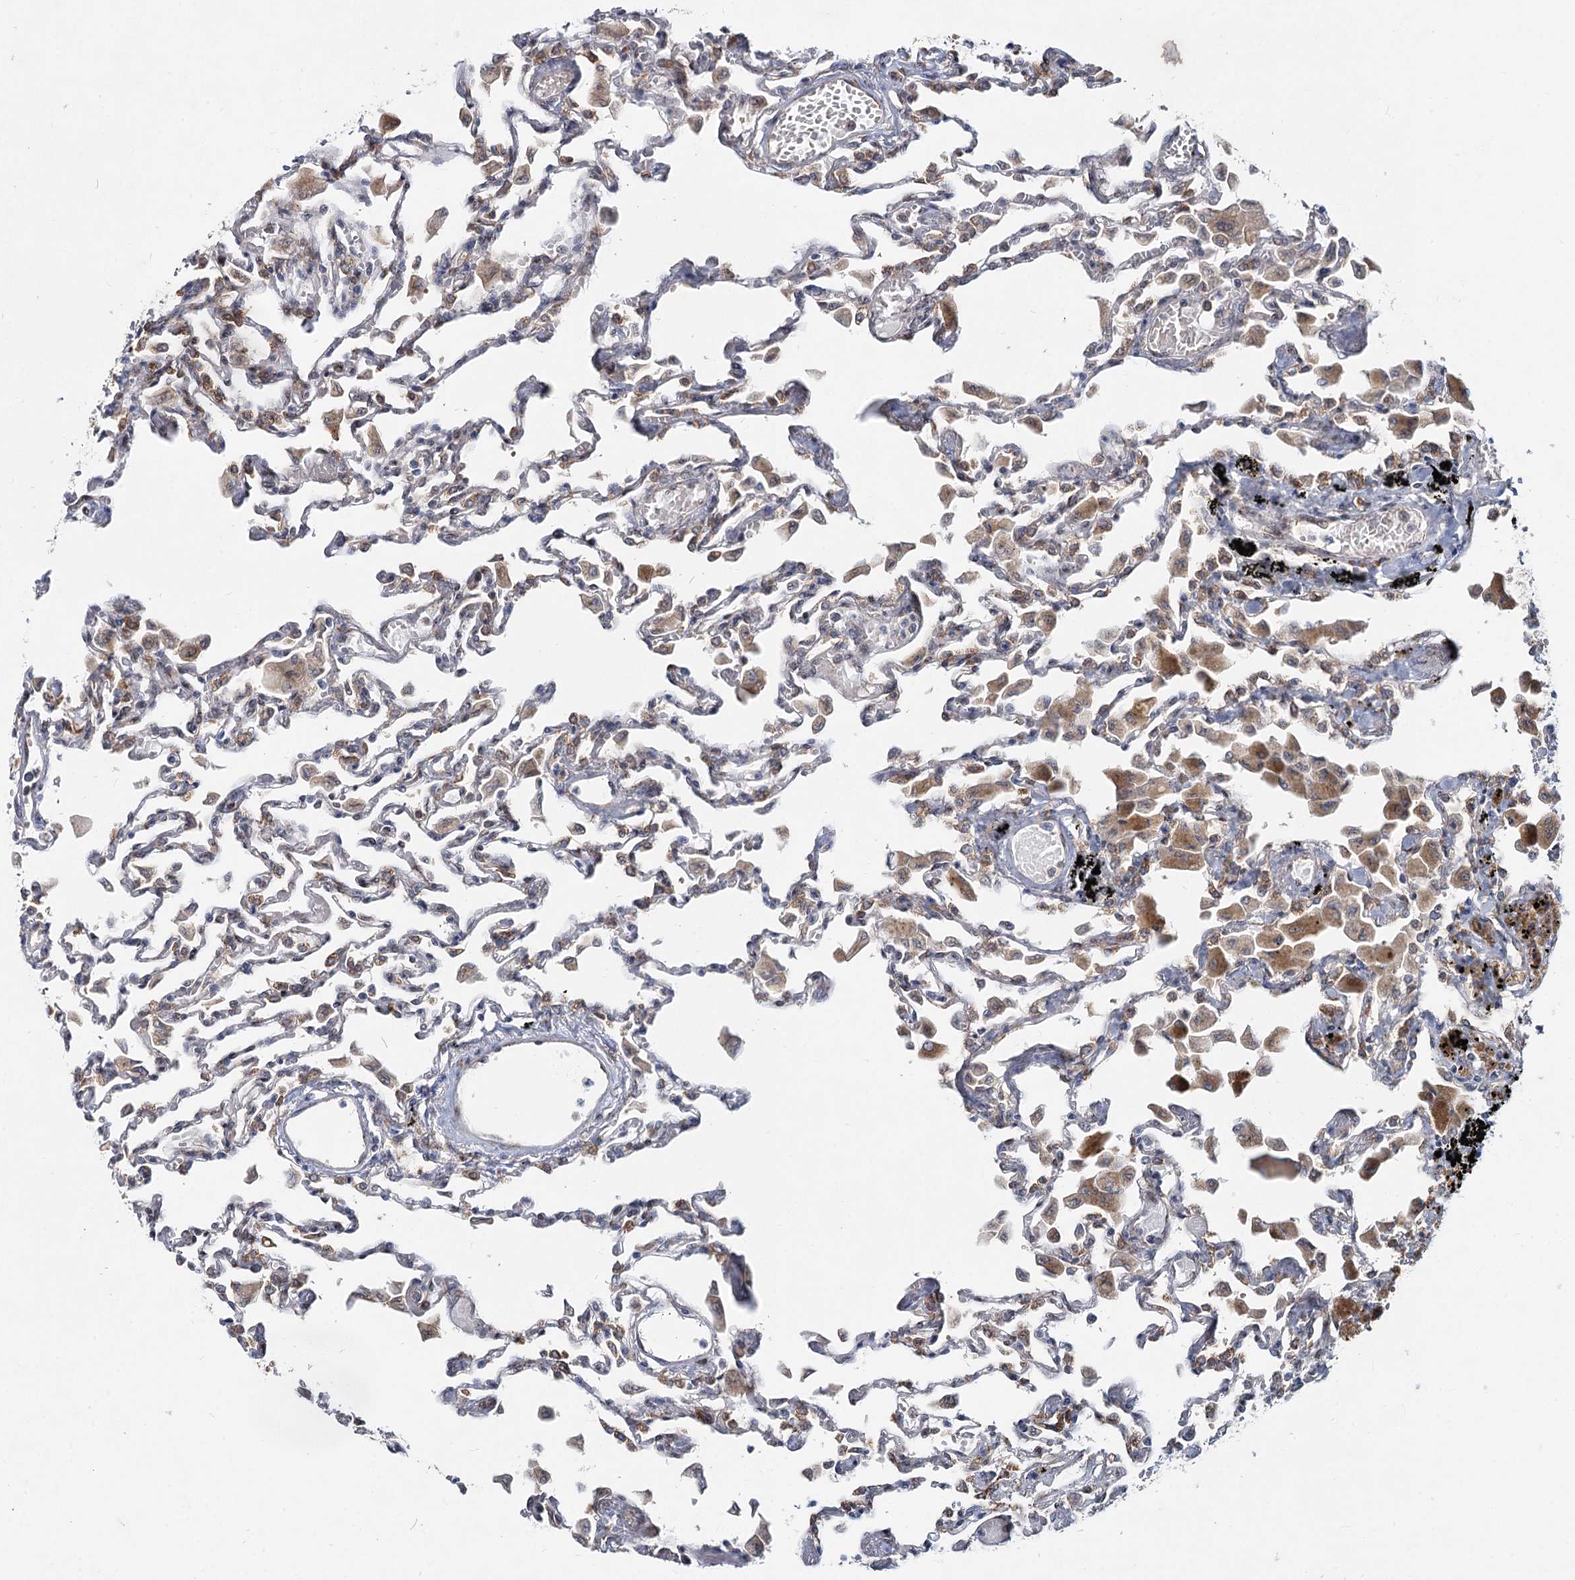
{"staining": {"intensity": "moderate", "quantity": "<25%", "location": "cytoplasmic/membranous"}, "tissue": "lung", "cell_type": "Alveolar cells", "image_type": "normal", "snomed": [{"axis": "morphology", "description": "Normal tissue, NOS"}, {"axis": "topography", "description": "Bronchus"}, {"axis": "topography", "description": "Lung"}], "caption": "Lung stained for a protein (brown) demonstrates moderate cytoplasmic/membranous positive staining in about <25% of alveolar cells.", "gene": "SPART", "patient": {"sex": "female", "age": 49}}